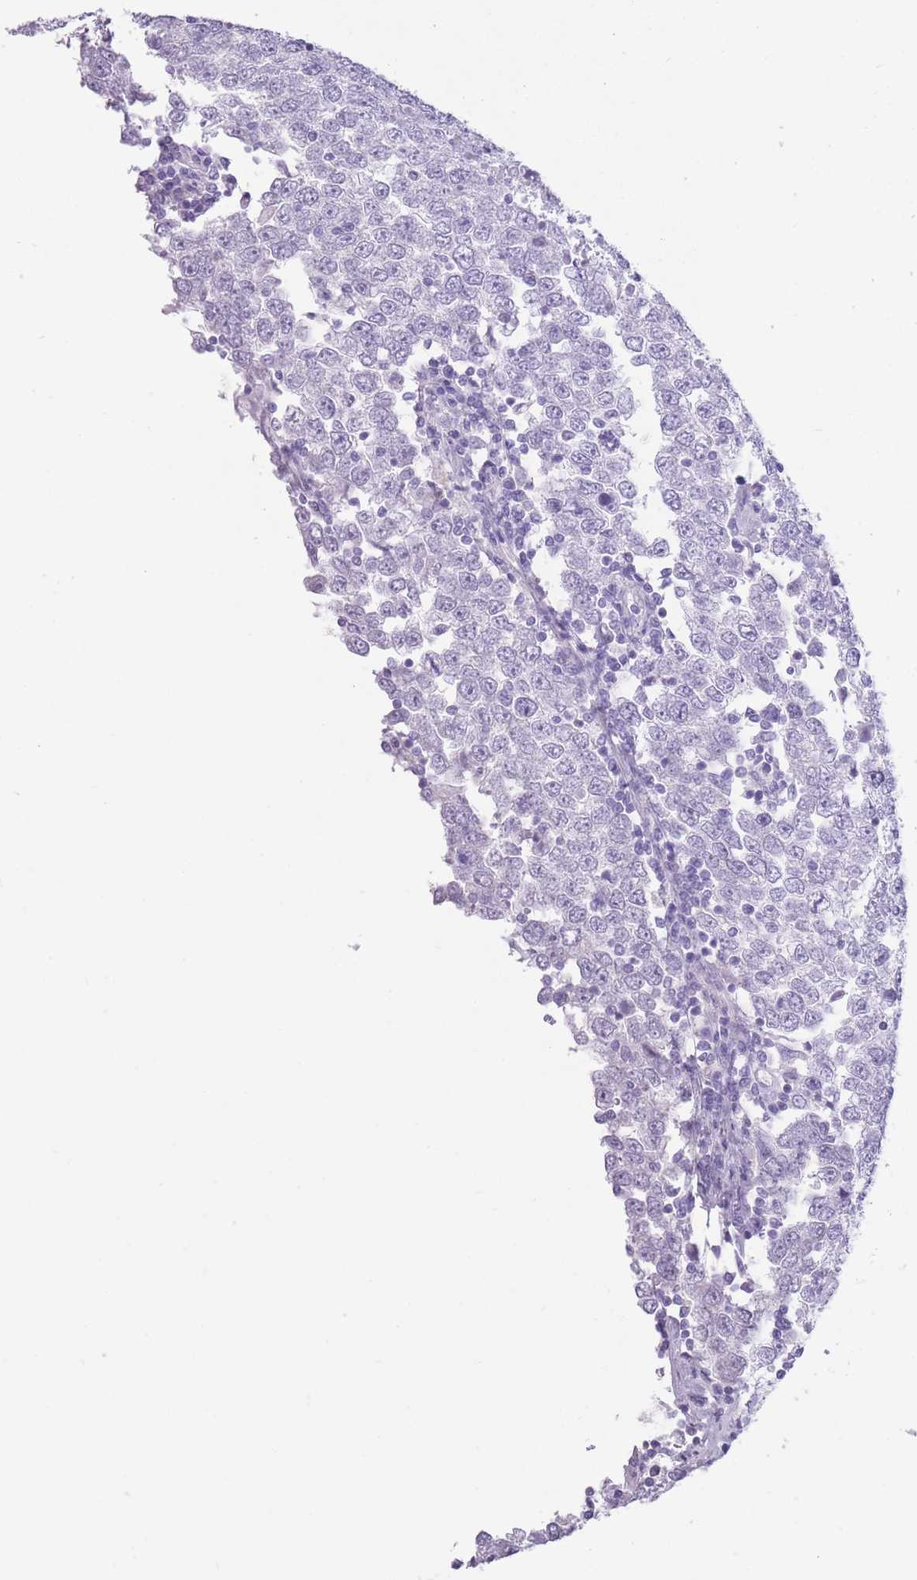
{"staining": {"intensity": "negative", "quantity": "none", "location": "none"}, "tissue": "testis cancer", "cell_type": "Tumor cells", "image_type": "cancer", "snomed": [{"axis": "morphology", "description": "Seminoma, NOS"}, {"axis": "morphology", "description": "Carcinoma, Embryonal, NOS"}, {"axis": "topography", "description": "Testis"}], "caption": "DAB (3,3'-diaminobenzidine) immunohistochemical staining of human testis cancer displays no significant staining in tumor cells. (Immunohistochemistry (ihc), brightfield microscopy, high magnification).", "gene": "WDR70", "patient": {"sex": "male", "age": 28}}